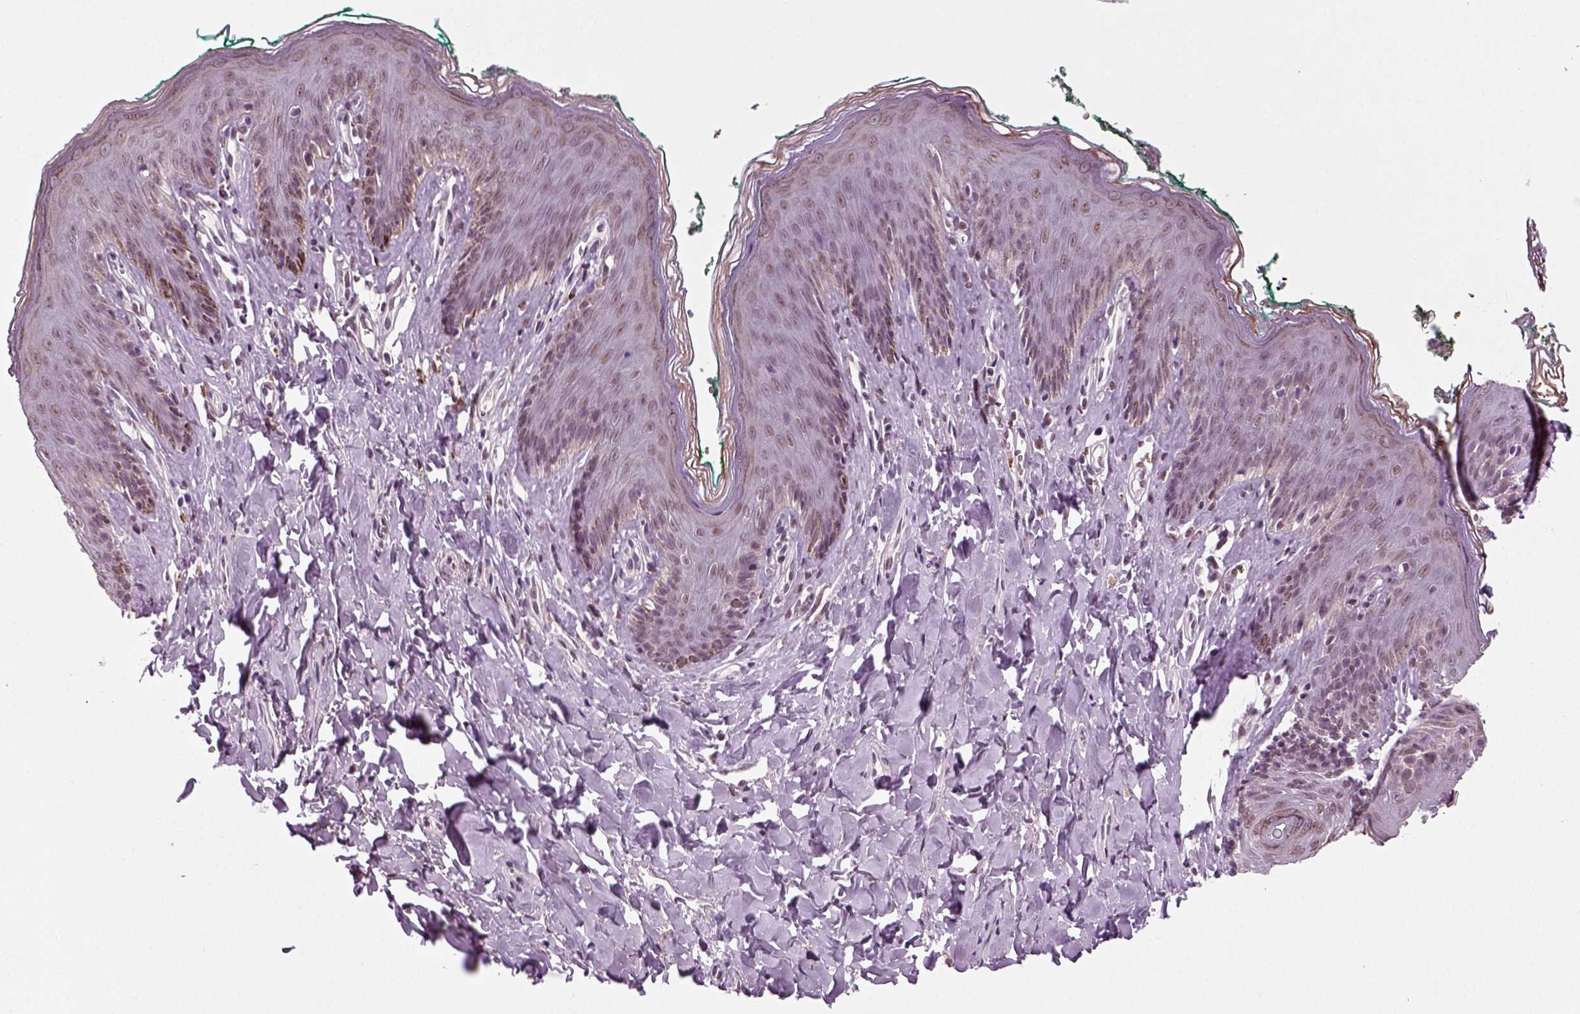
{"staining": {"intensity": "moderate", "quantity": "<25%", "location": "cytoplasmic/membranous"}, "tissue": "skin", "cell_type": "Epidermal cells", "image_type": "normal", "snomed": [{"axis": "morphology", "description": "Normal tissue, NOS"}, {"axis": "topography", "description": "Vulva"}], "caption": "Immunohistochemistry (DAB) staining of unremarkable human skin demonstrates moderate cytoplasmic/membranous protein expression in approximately <25% of epidermal cells.", "gene": "RCOR3", "patient": {"sex": "female", "age": 66}}